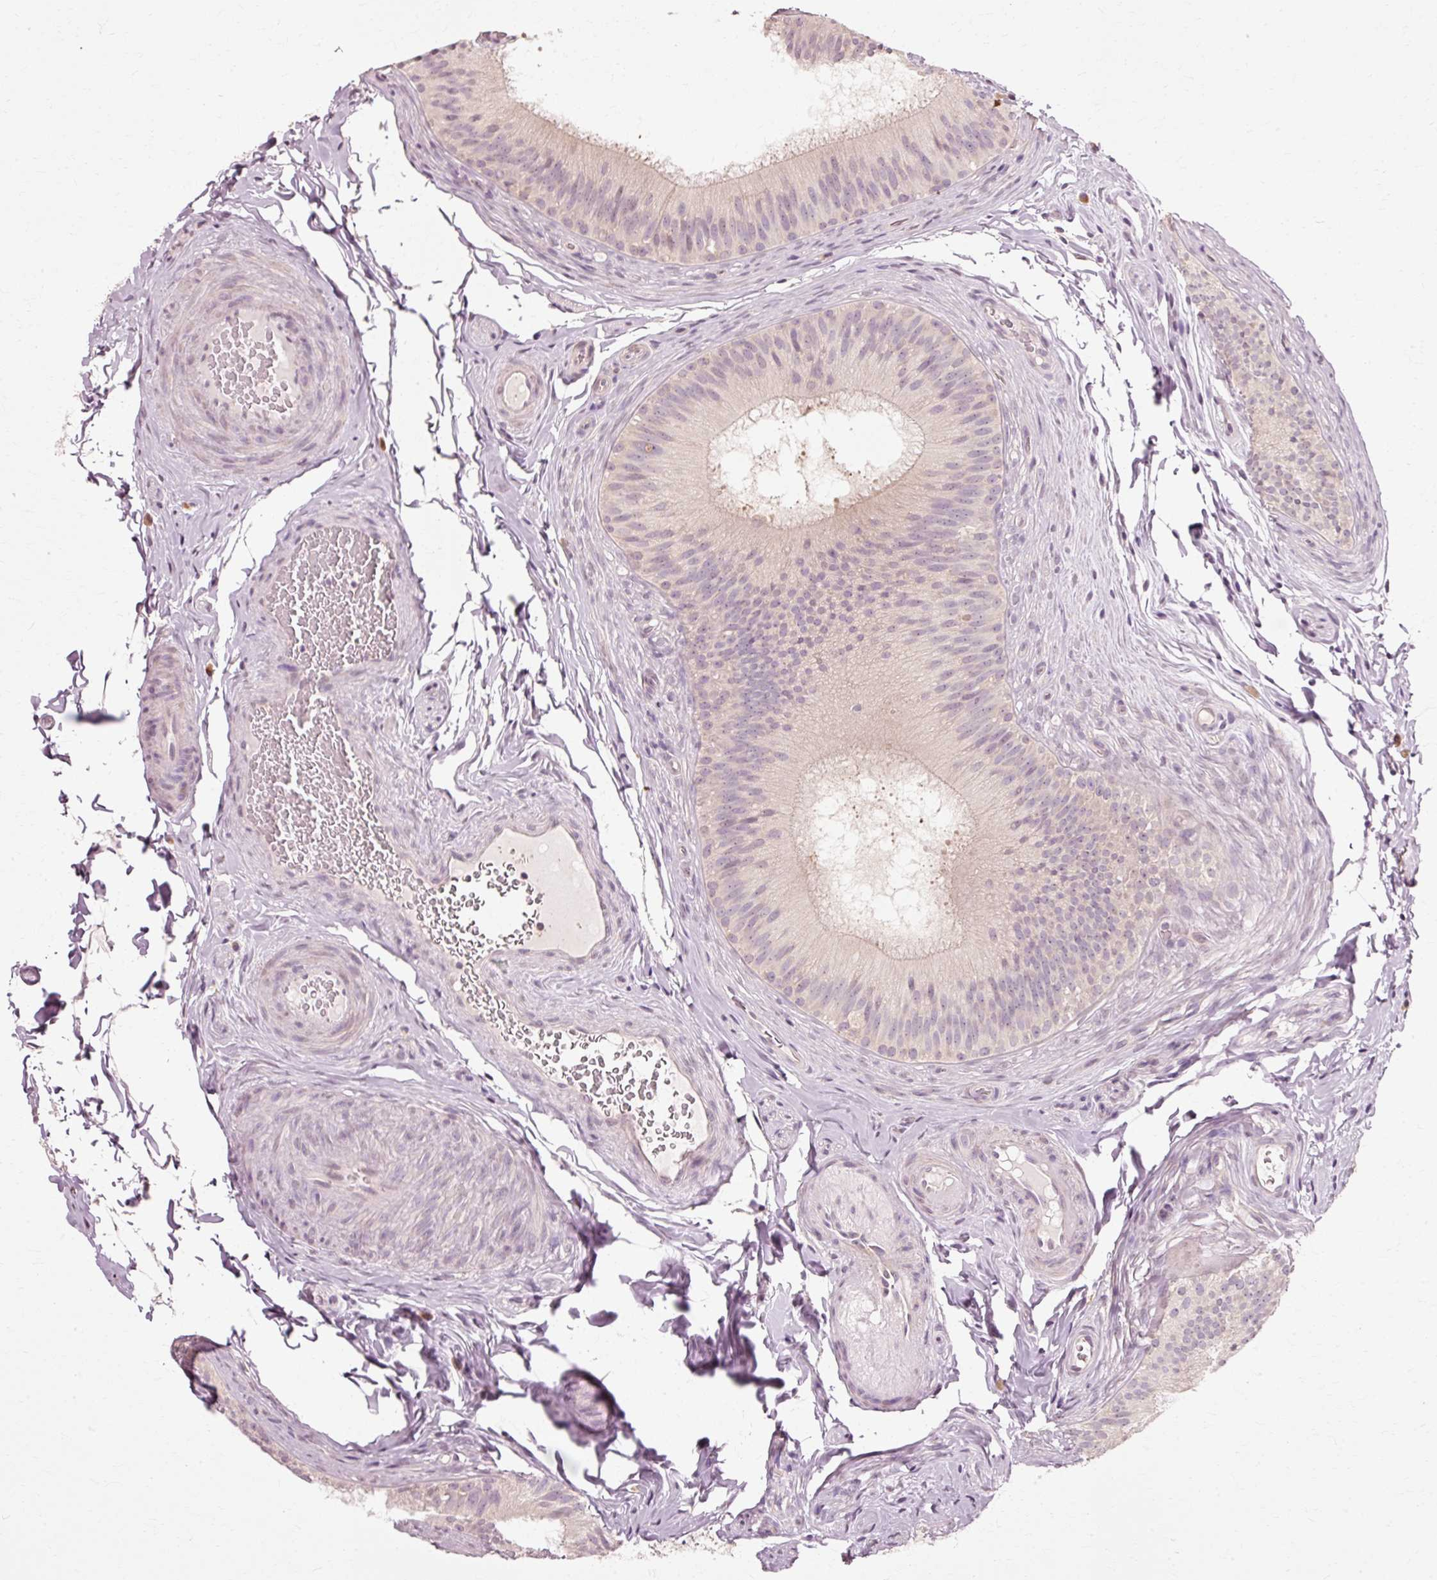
{"staining": {"intensity": "weak", "quantity": ">75%", "location": "cytoplasmic/membranous"}, "tissue": "epididymis", "cell_type": "Glandular cells", "image_type": "normal", "snomed": [{"axis": "morphology", "description": "Normal tissue, NOS"}, {"axis": "topography", "description": "Epididymis"}], "caption": "A brown stain shows weak cytoplasmic/membranous positivity of a protein in glandular cells of benign human epididymis. (IHC, brightfield microscopy, high magnification).", "gene": "RGPD5", "patient": {"sex": "male", "age": 24}}